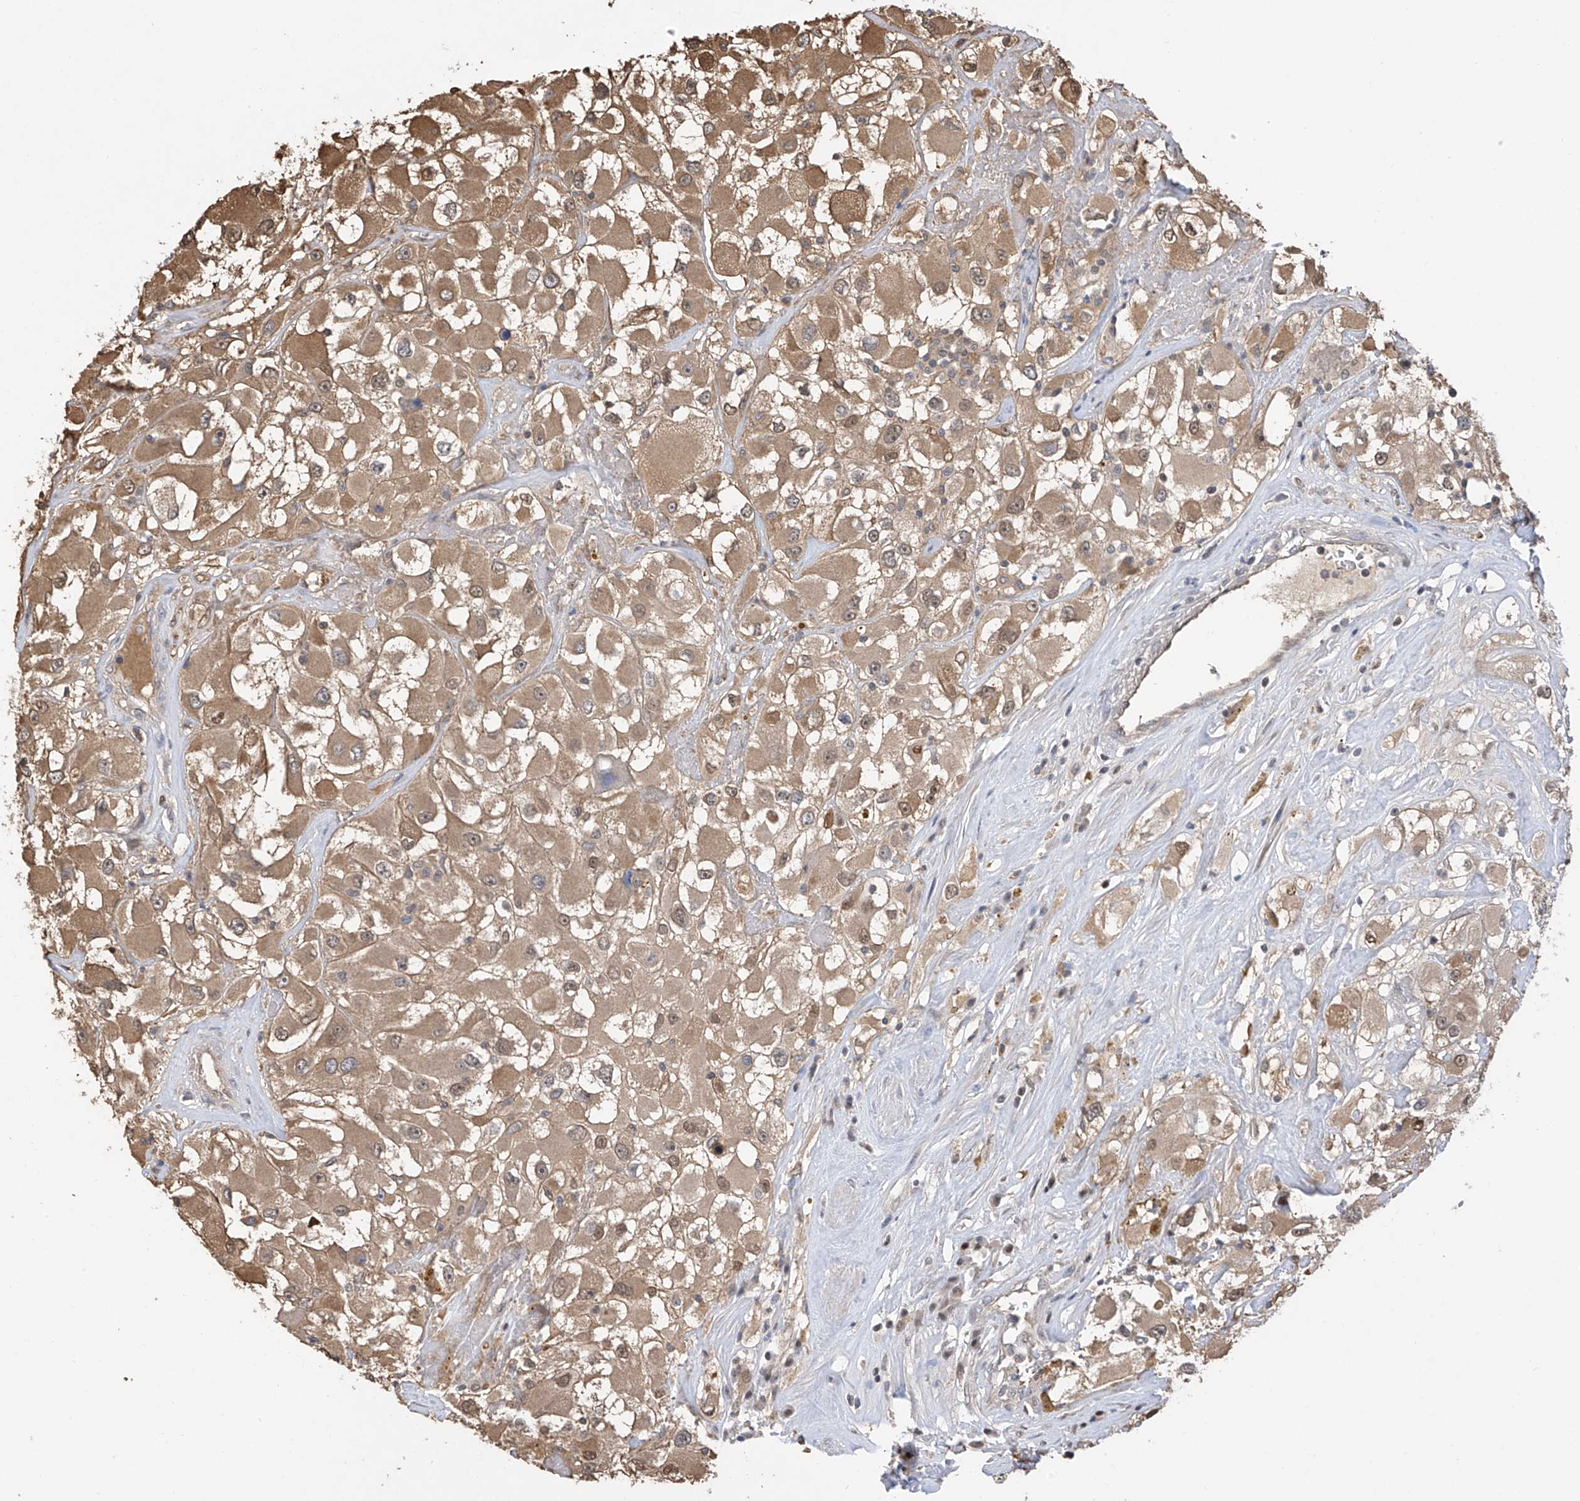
{"staining": {"intensity": "weak", "quantity": ">75%", "location": "cytoplasmic/membranous,nuclear"}, "tissue": "renal cancer", "cell_type": "Tumor cells", "image_type": "cancer", "snomed": [{"axis": "morphology", "description": "Adenocarcinoma, NOS"}, {"axis": "topography", "description": "Kidney"}], "caption": "Weak cytoplasmic/membranous and nuclear protein positivity is identified in approximately >75% of tumor cells in renal cancer. (DAB (3,3'-diaminobenzidine) IHC with brightfield microscopy, high magnification).", "gene": "PMM1", "patient": {"sex": "female", "age": 52}}